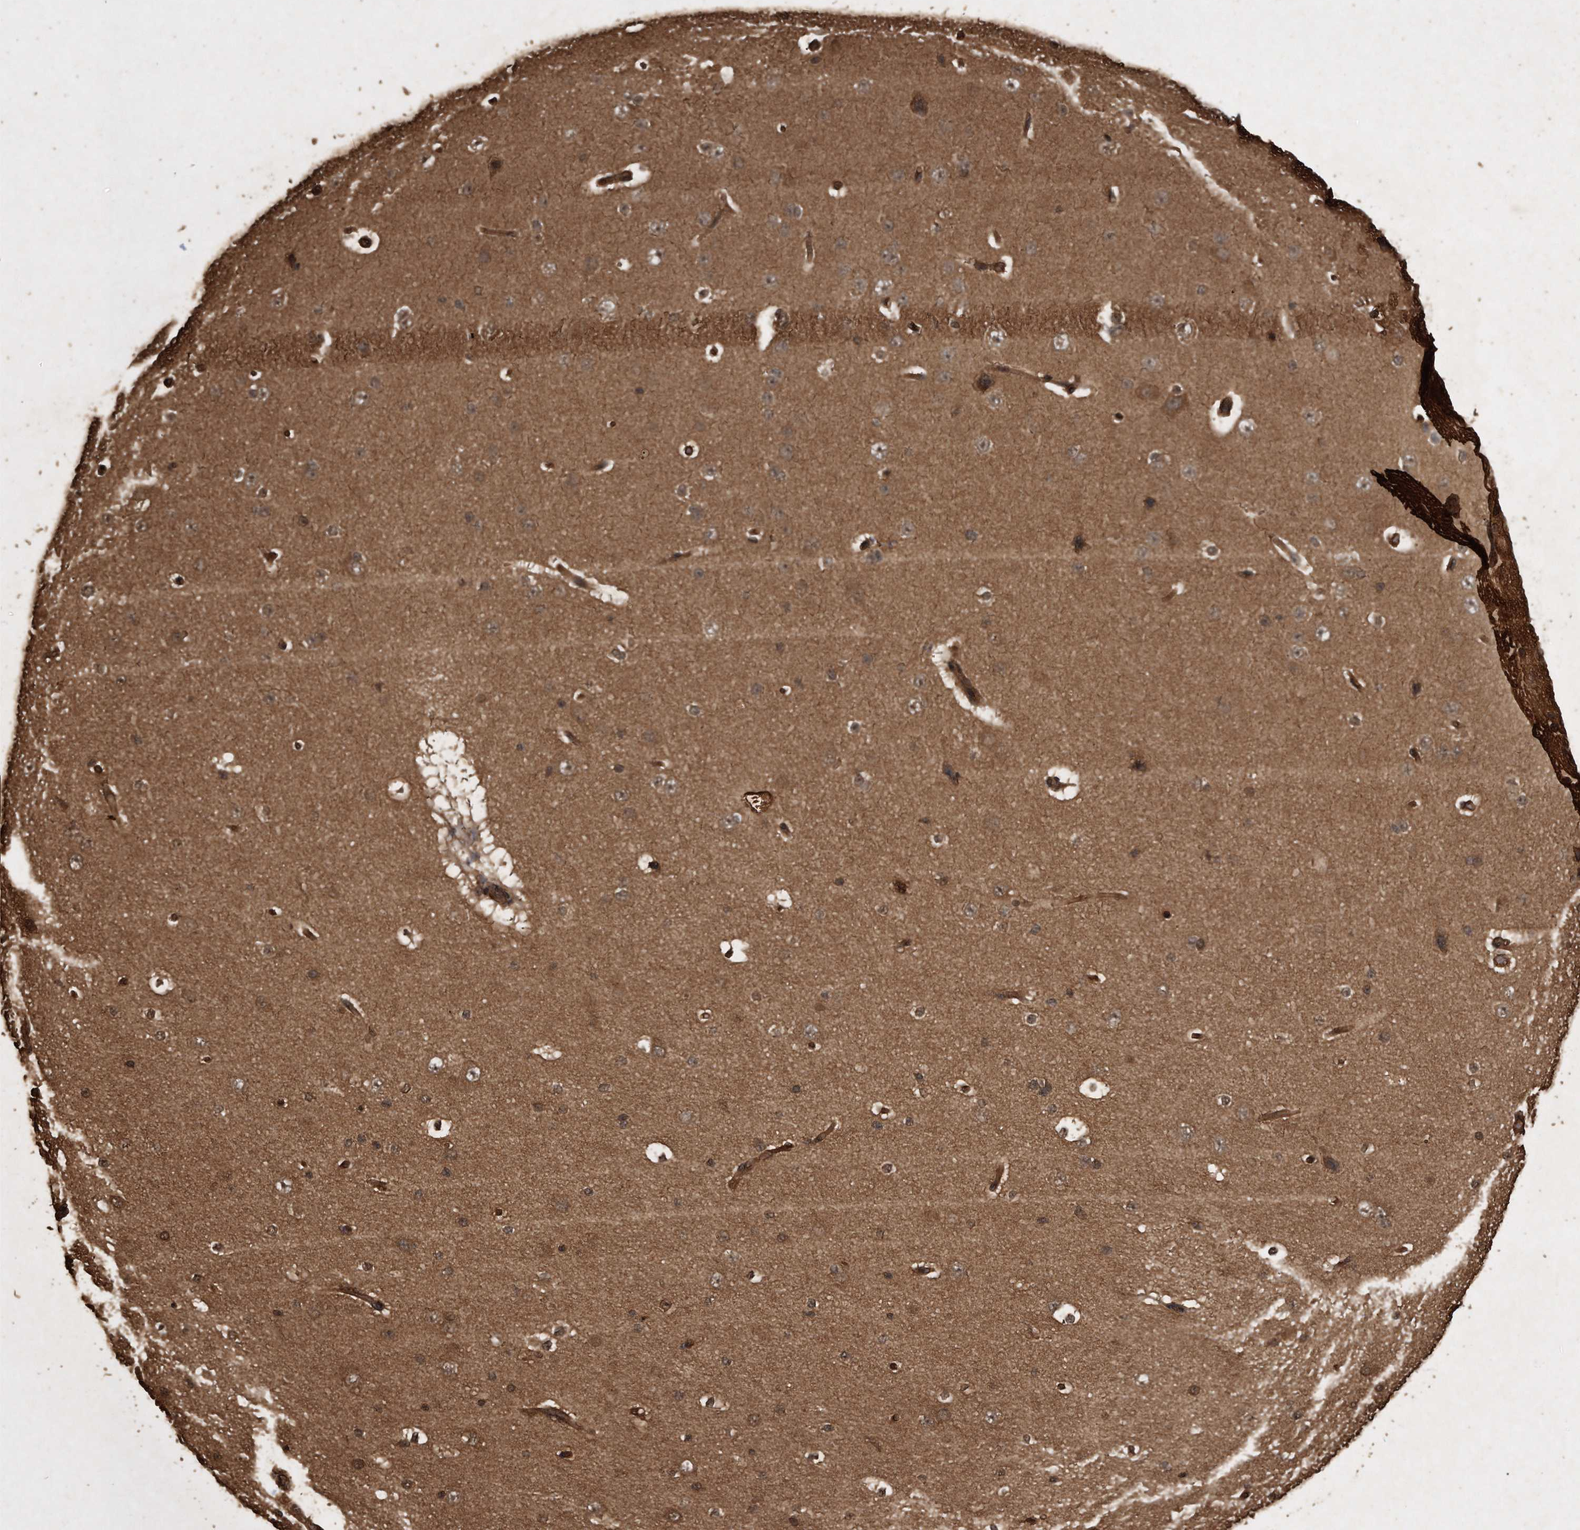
{"staining": {"intensity": "moderate", "quantity": ">75%", "location": "cytoplasmic/membranous,nuclear"}, "tissue": "cerebral cortex", "cell_type": "Endothelial cells", "image_type": "normal", "snomed": [{"axis": "morphology", "description": "Normal tissue, NOS"}, {"axis": "morphology", "description": "Developmental malformation"}, {"axis": "topography", "description": "Cerebral cortex"}], "caption": "Normal cerebral cortex shows moderate cytoplasmic/membranous,nuclear positivity in approximately >75% of endothelial cells, visualized by immunohistochemistry.", "gene": "CFLAR", "patient": {"sex": "female", "age": 30}}